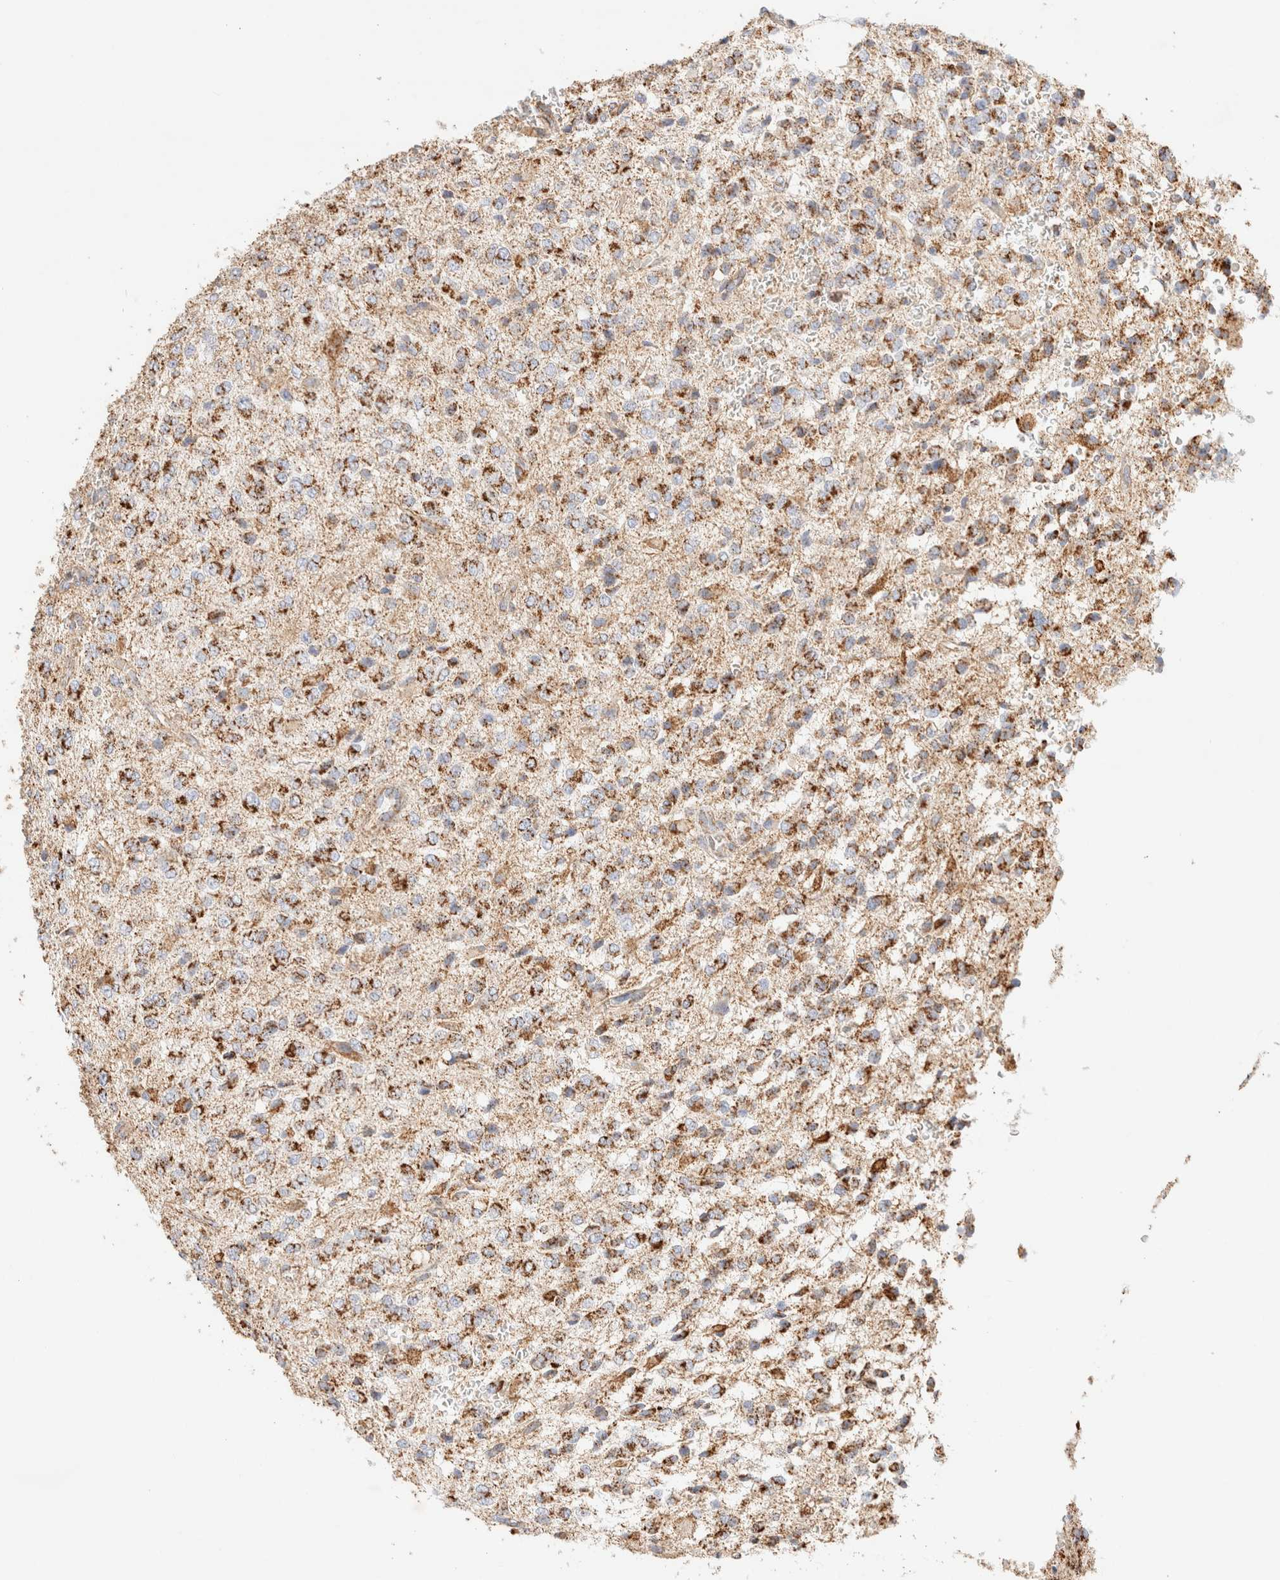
{"staining": {"intensity": "moderate", "quantity": ">75%", "location": "cytoplasmic/membranous"}, "tissue": "glioma", "cell_type": "Tumor cells", "image_type": "cancer", "snomed": [{"axis": "morphology", "description": "Glioma, malignant, High grade"}, {"axis": "topography", "description": "pancreas cauda"}], "caption": "Moderate cytoplasmic/membranous positivity is identified in about >75% of tumor cells in malignant high-grade glioma. Immunohistochemistry stains the protein of interest in brown and the nuclei are stained blue.", "gene": "PHB2", "patient": {"sex": "male", "age": 60}}